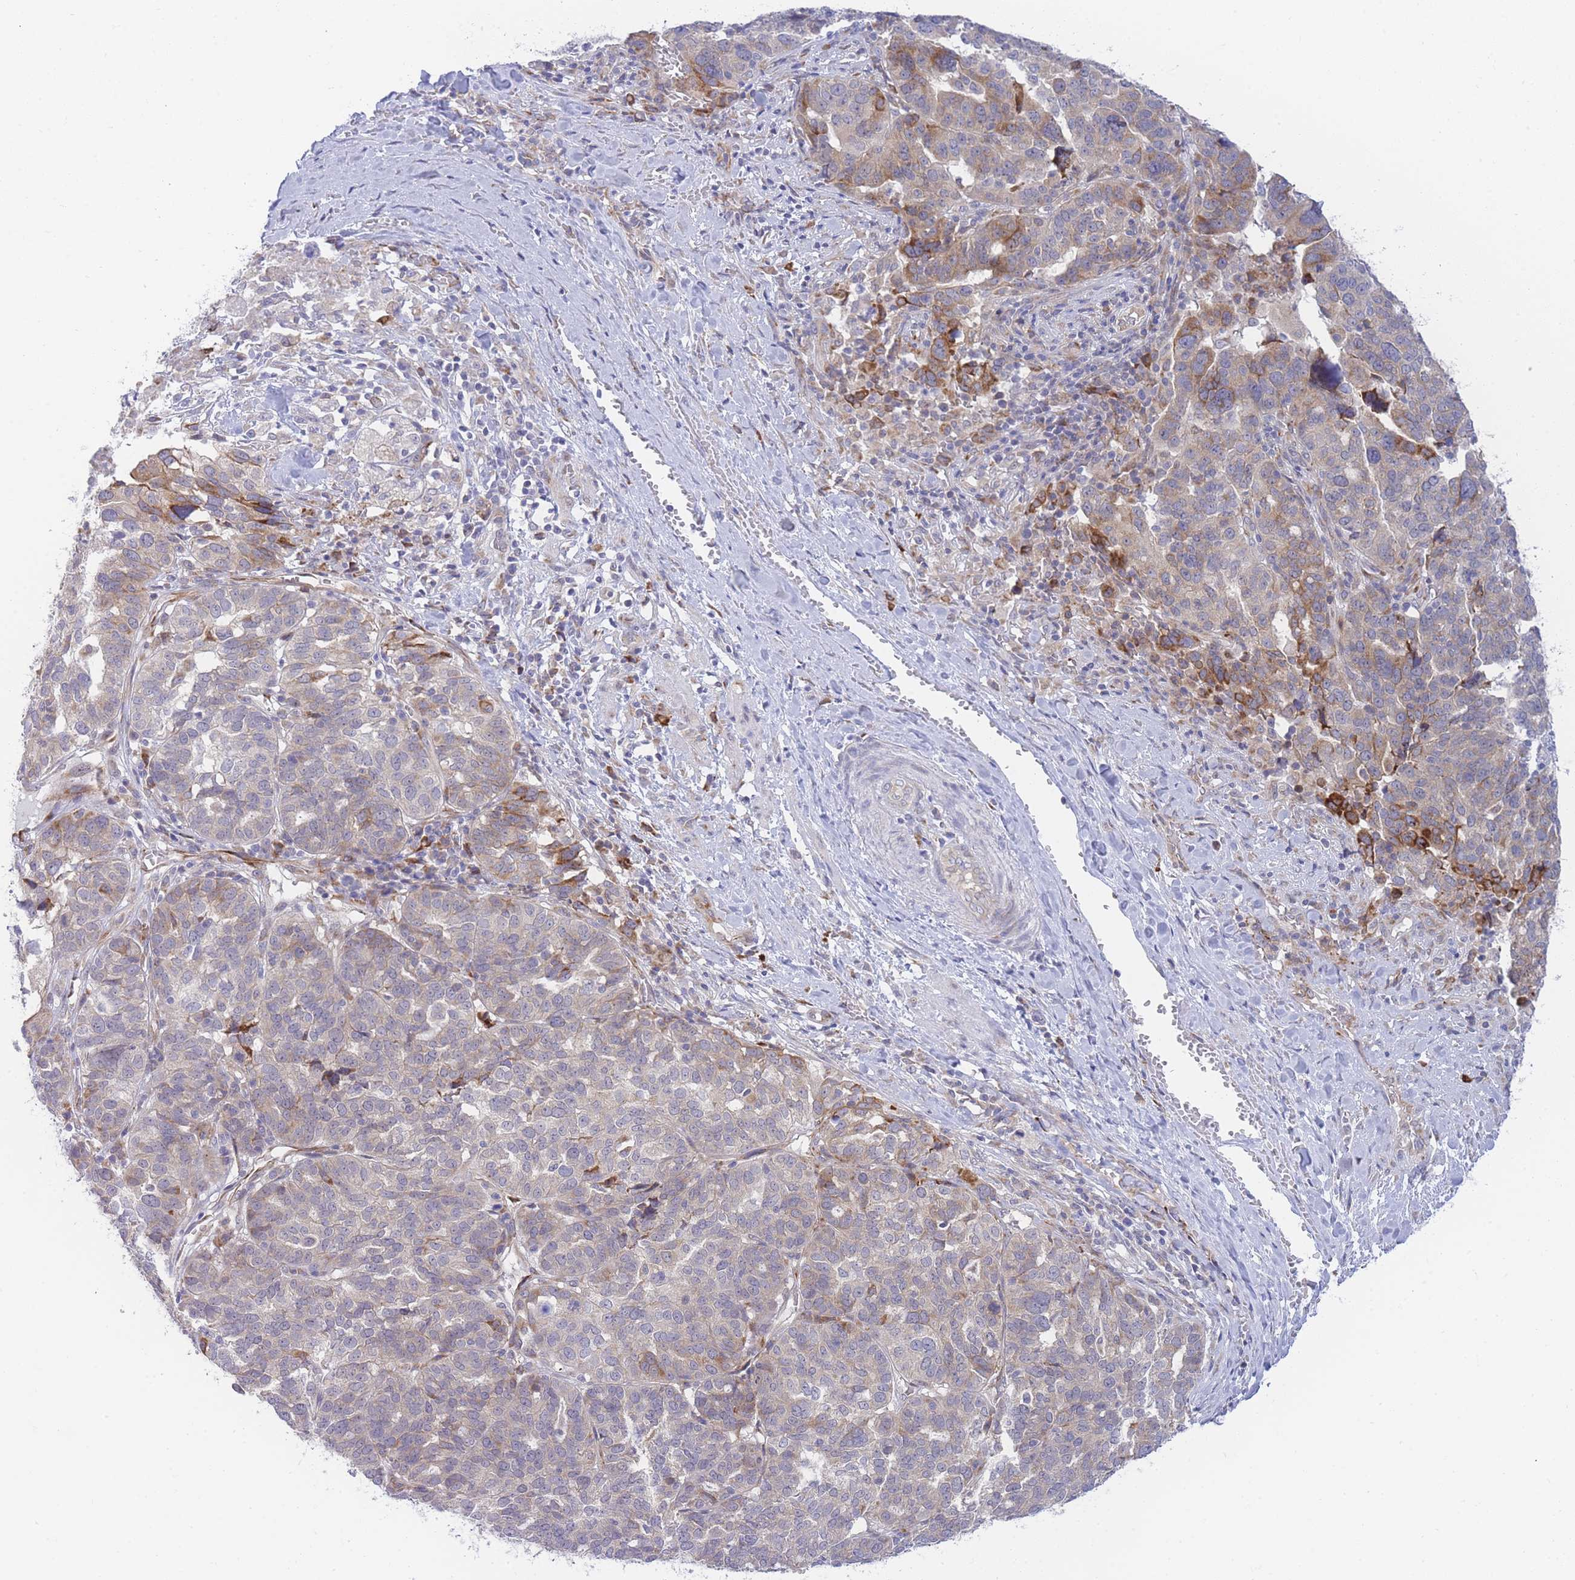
{"staining": {"intensity": "moderate", "quantity": "<25%", "location": "cytoplasmic/membranous"}, "tissue": "ovarian cancer", "cell_type": "Tumor cells", "image_type": "cancer", "snomed": [{"axis": "morphology", "description": "Cystadenocarcinoma, serous, NOS"}, {"axis": "topography", "description": "Ovary"}], "caption": "Immunohistochemical staining of human ovarian cancer demonstrates moderate cytoplasmic/membranous protein expression in about <25% of tumor cells.", "gene": "ZNF510", "patient": {"sex": "female", "age": 59}}